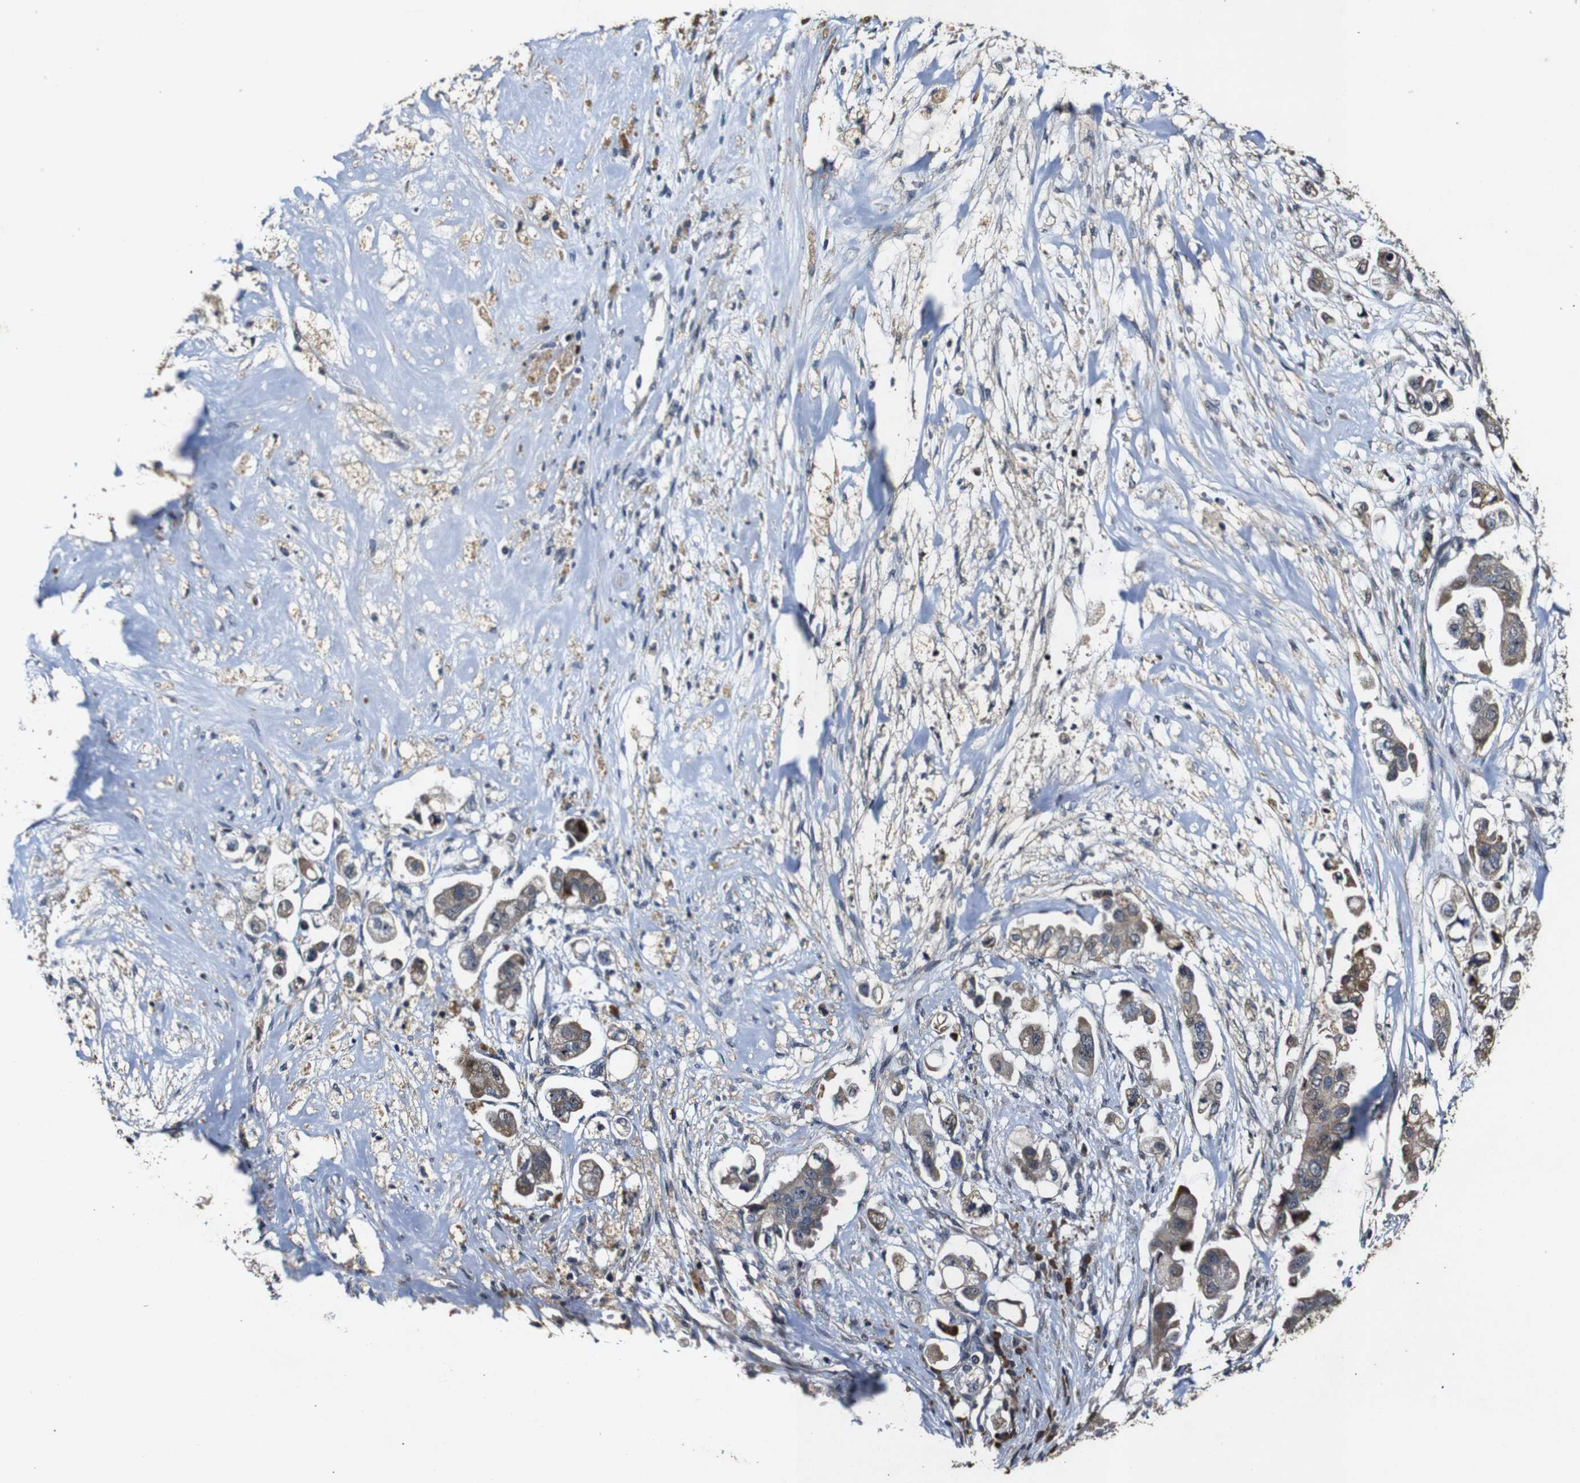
{"staining": {"intensity": "weak", "quantity": ">75%", "location": "cytoplasmic/membranous"}, "tissue": "stomach cancer", "cell_type": "Tumor cells", "image_type": "cancer", "snomed": [{"axis": "morphology", "description": "Adenocarcinoma, NOS"}, {"axis": "topography", "description": "Stomach"}], "caption": "Protein expression analysis of adenocarcinoma (stomach) demonstrates weak cytoplasmic/membranous staining in approximately >75% of tumor cells.", "gene": "MAGI2", "patient": {"sex": "male", "age": 62}}